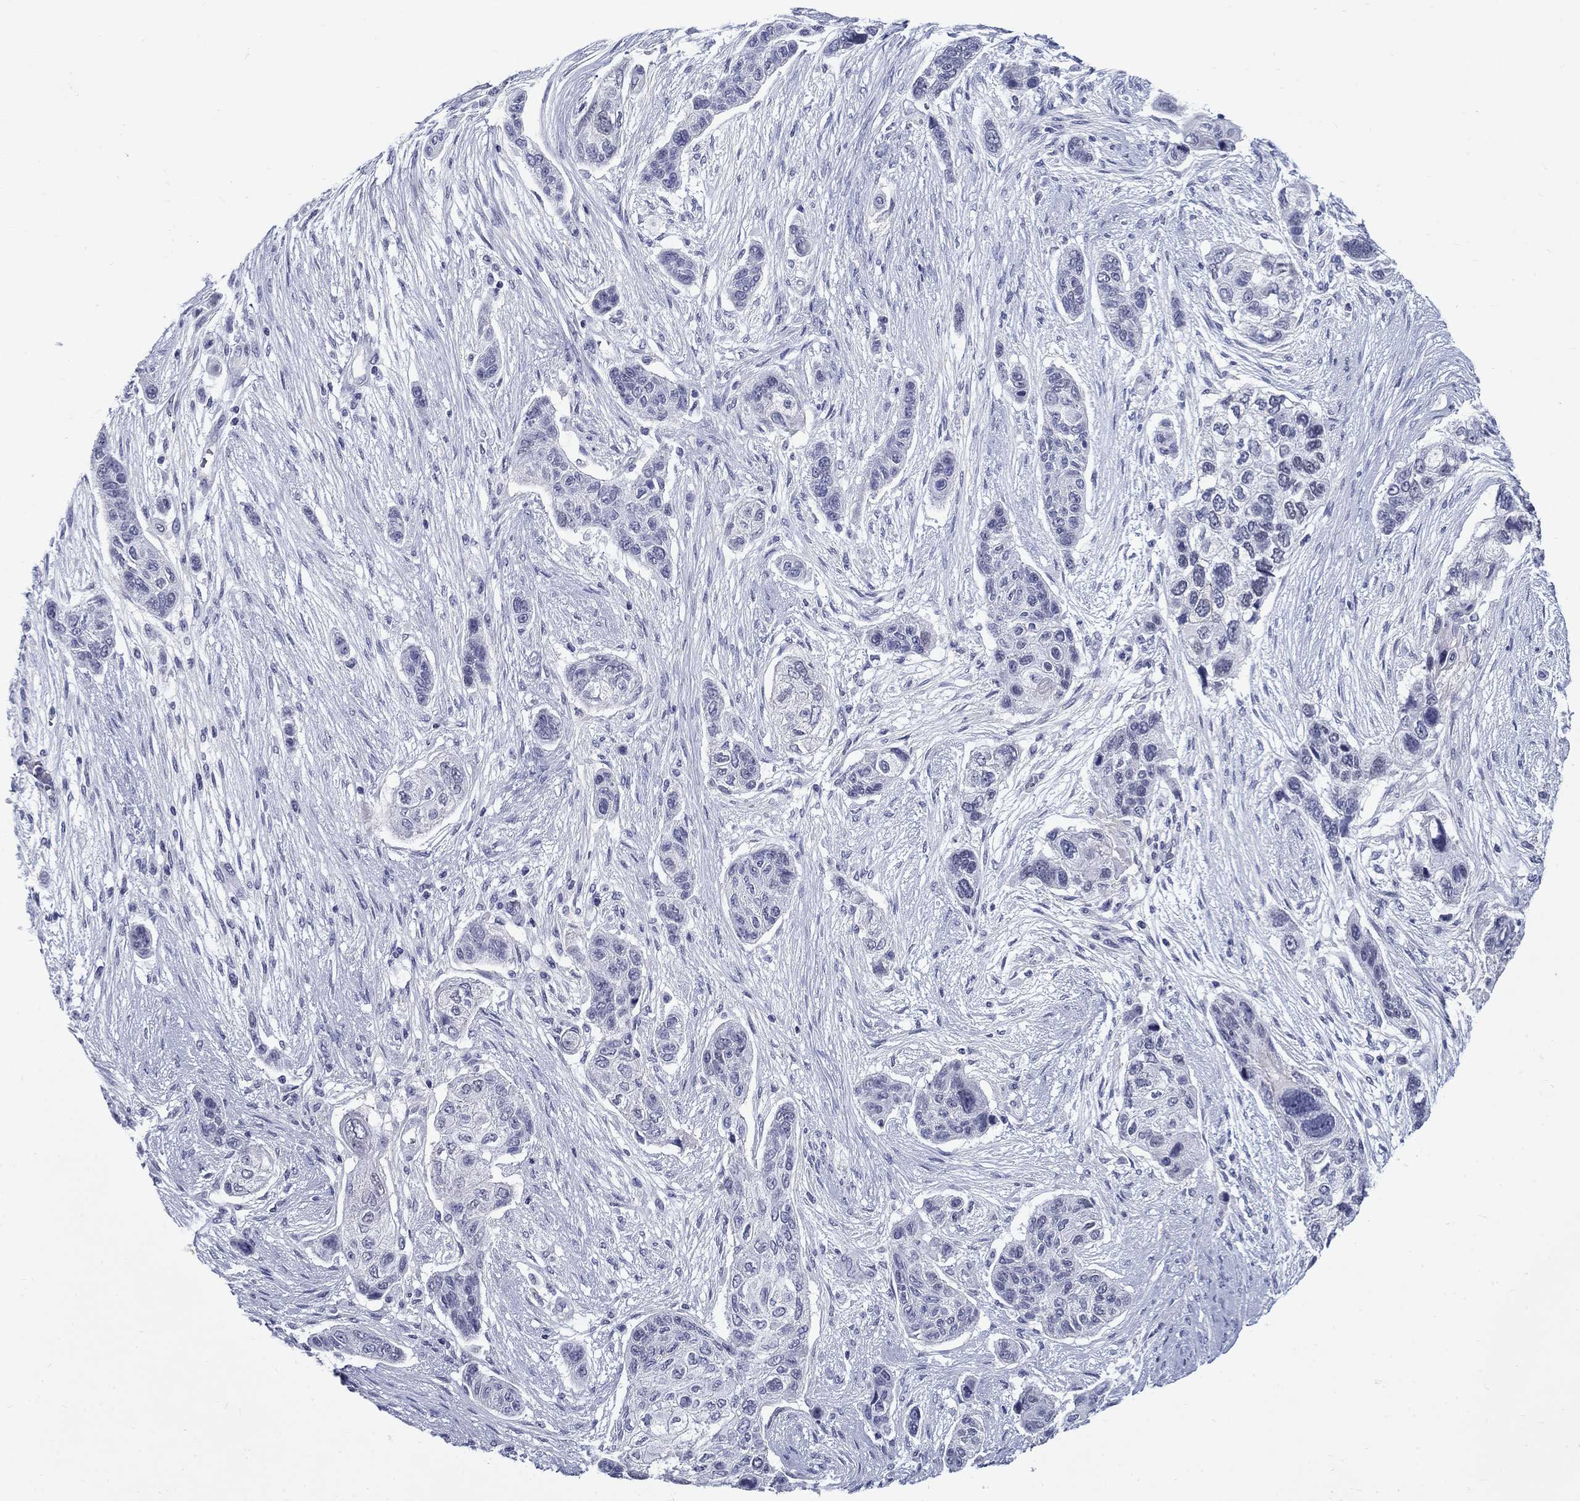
{"staining": {"intensity": "weak", "quantity": "<25%", "location": "cytoplasmic/membranous"}, "tissue": "lung cancer", "cell_type": "Tumor cells", "image_type": "cancer", "snomed": [{"axis": "morphology", "description": "Squamous cell carcinoma, NOS"}, {"axis": "topography", "description": "Lung"}], "caption": "An image of human lung cancer (squamous cell carcinoma) is negative for staining in tumor cells.", "gene": "C4orf19", "patient": {"sex": "male", "age": 69}}